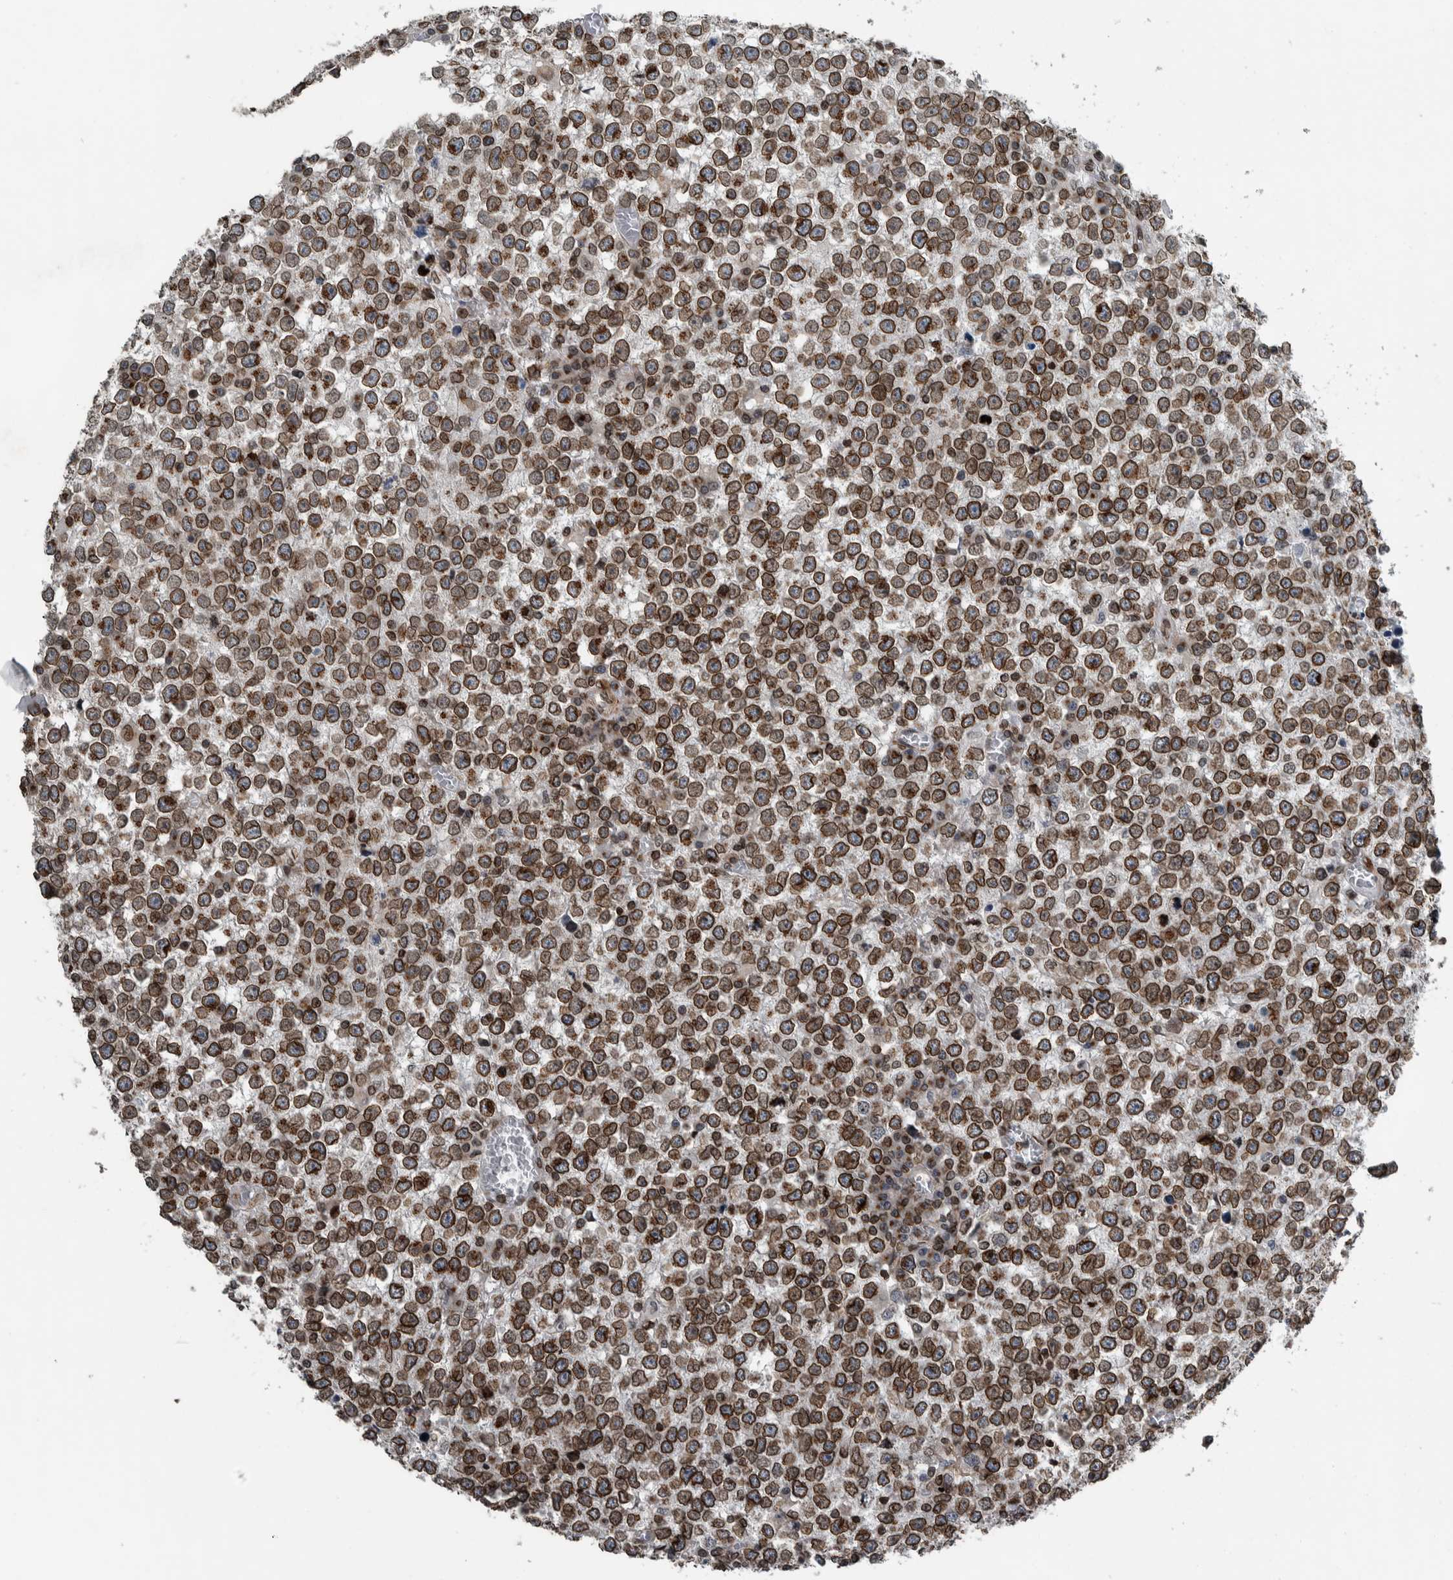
{"staining": {"intensity": "moderate", "quantity": ">75%", "location": "cytoplasmic/membranous,nuclear"}, "tissue": "testis cancer", "cell_type": "Tumor cells", "image_type": "cancer", "snomed": [{"axis": "morphology", "description": "Seminoma, NOS"}, {"axis": "topography", "description": "Testis"}], "caption": "Immunohistochemistry of seminoma (testis) reveals medium levels of moderate cytoplasmic/membranous and nuclear expression in about >75% of tumor cells.", "gene": "FAM135B", "patient": {"sex": "male", "age": 65}}